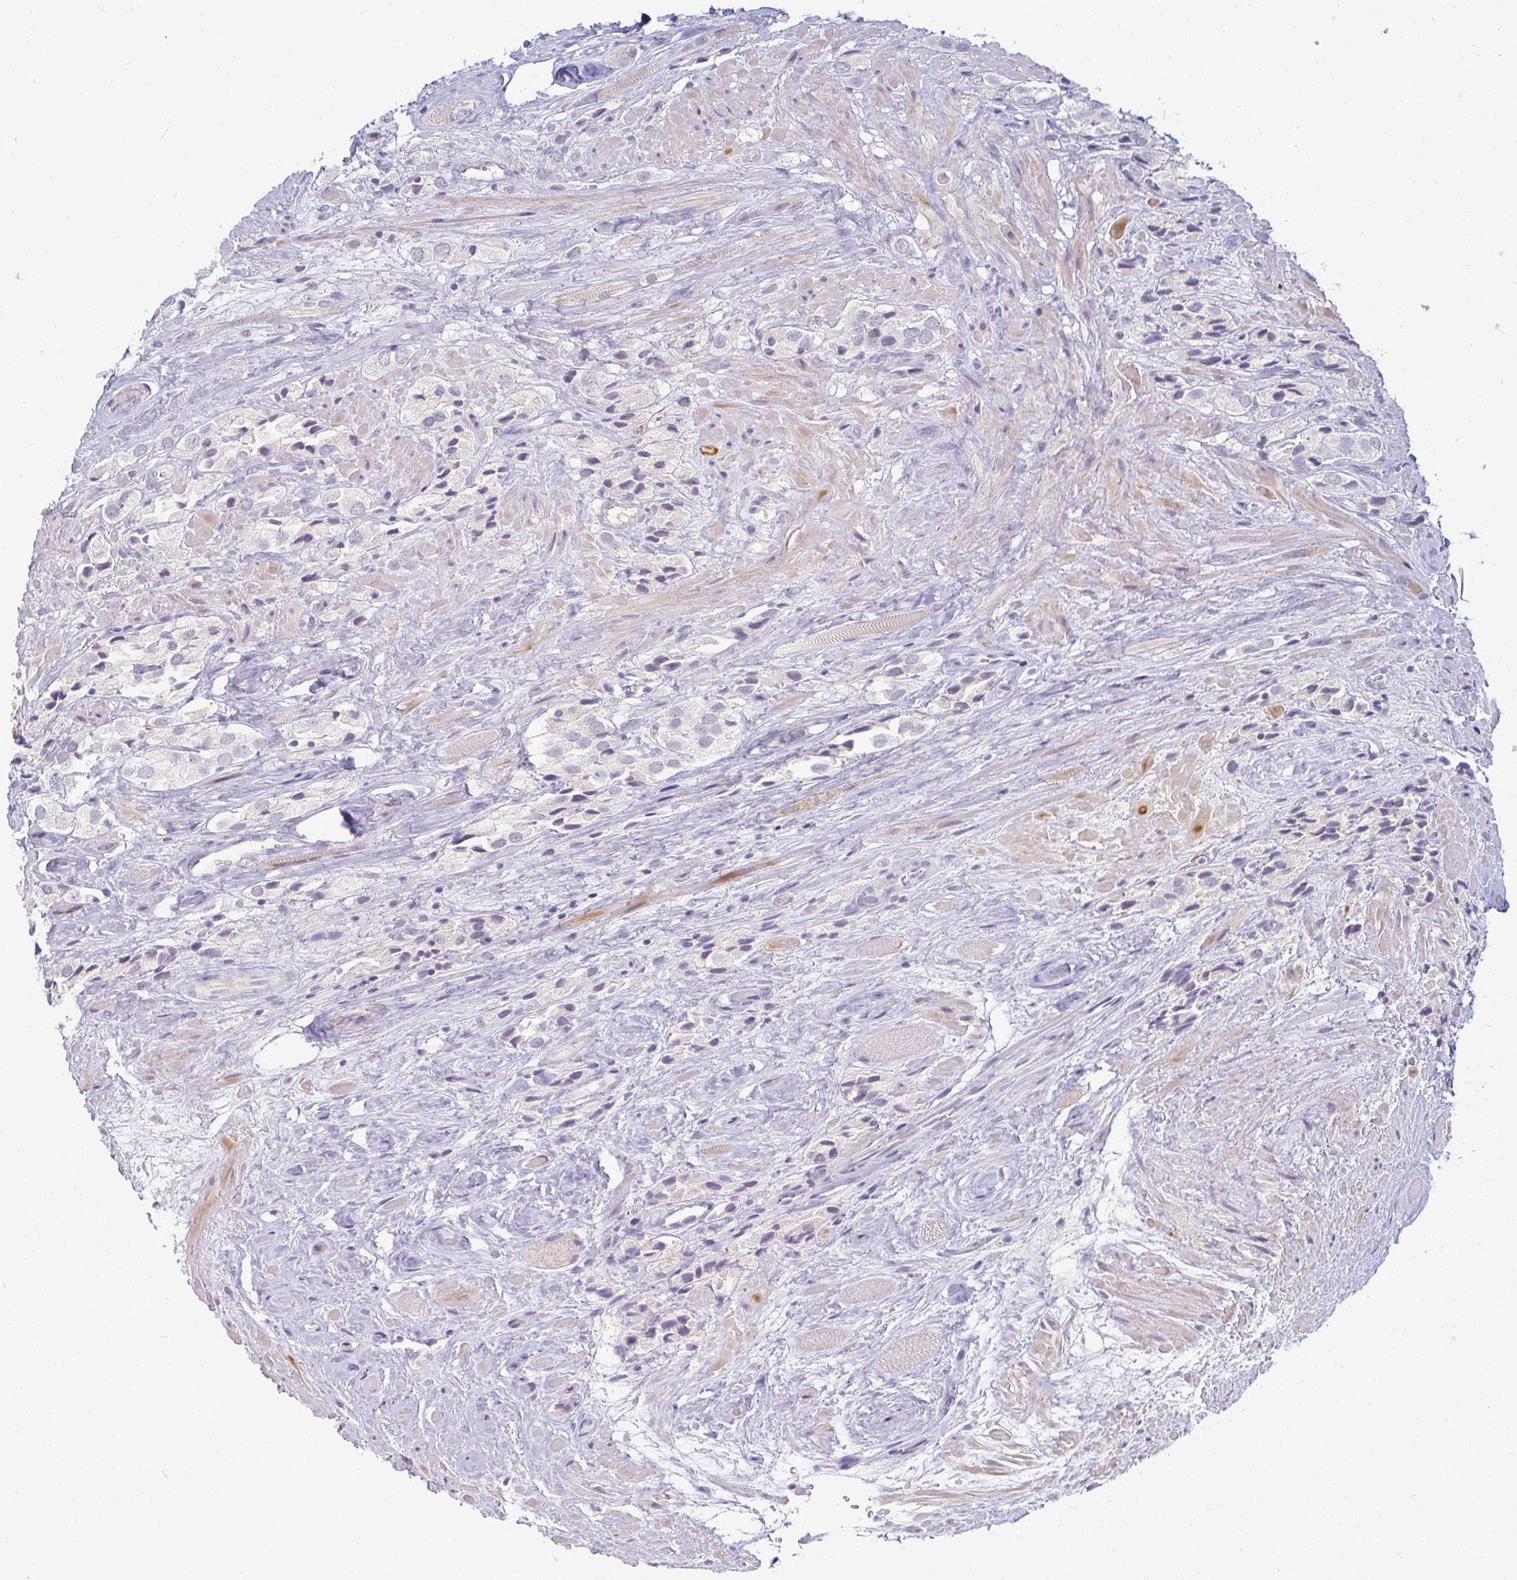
{"staining": {"intensity": "negative", "quantity": "none", "location": "none"}, "tissue": "prostate cancer", "cell_type": "Tumor cells", "image_type": "cancer", "snomed": [{"axis": "morphology", "description": "Adenocarcinoma, High grade"}, {"axis": "topography", "description": "Prostate and seminal vesicle, NOS"}], "caption": "This is an immunohistochemistry micrograph of prostate adenocarcinoma (high-grade). There is no expression in tumor cells.", "gene": "PPFIA4", "patient": {"sex": "male", "age": 64}}